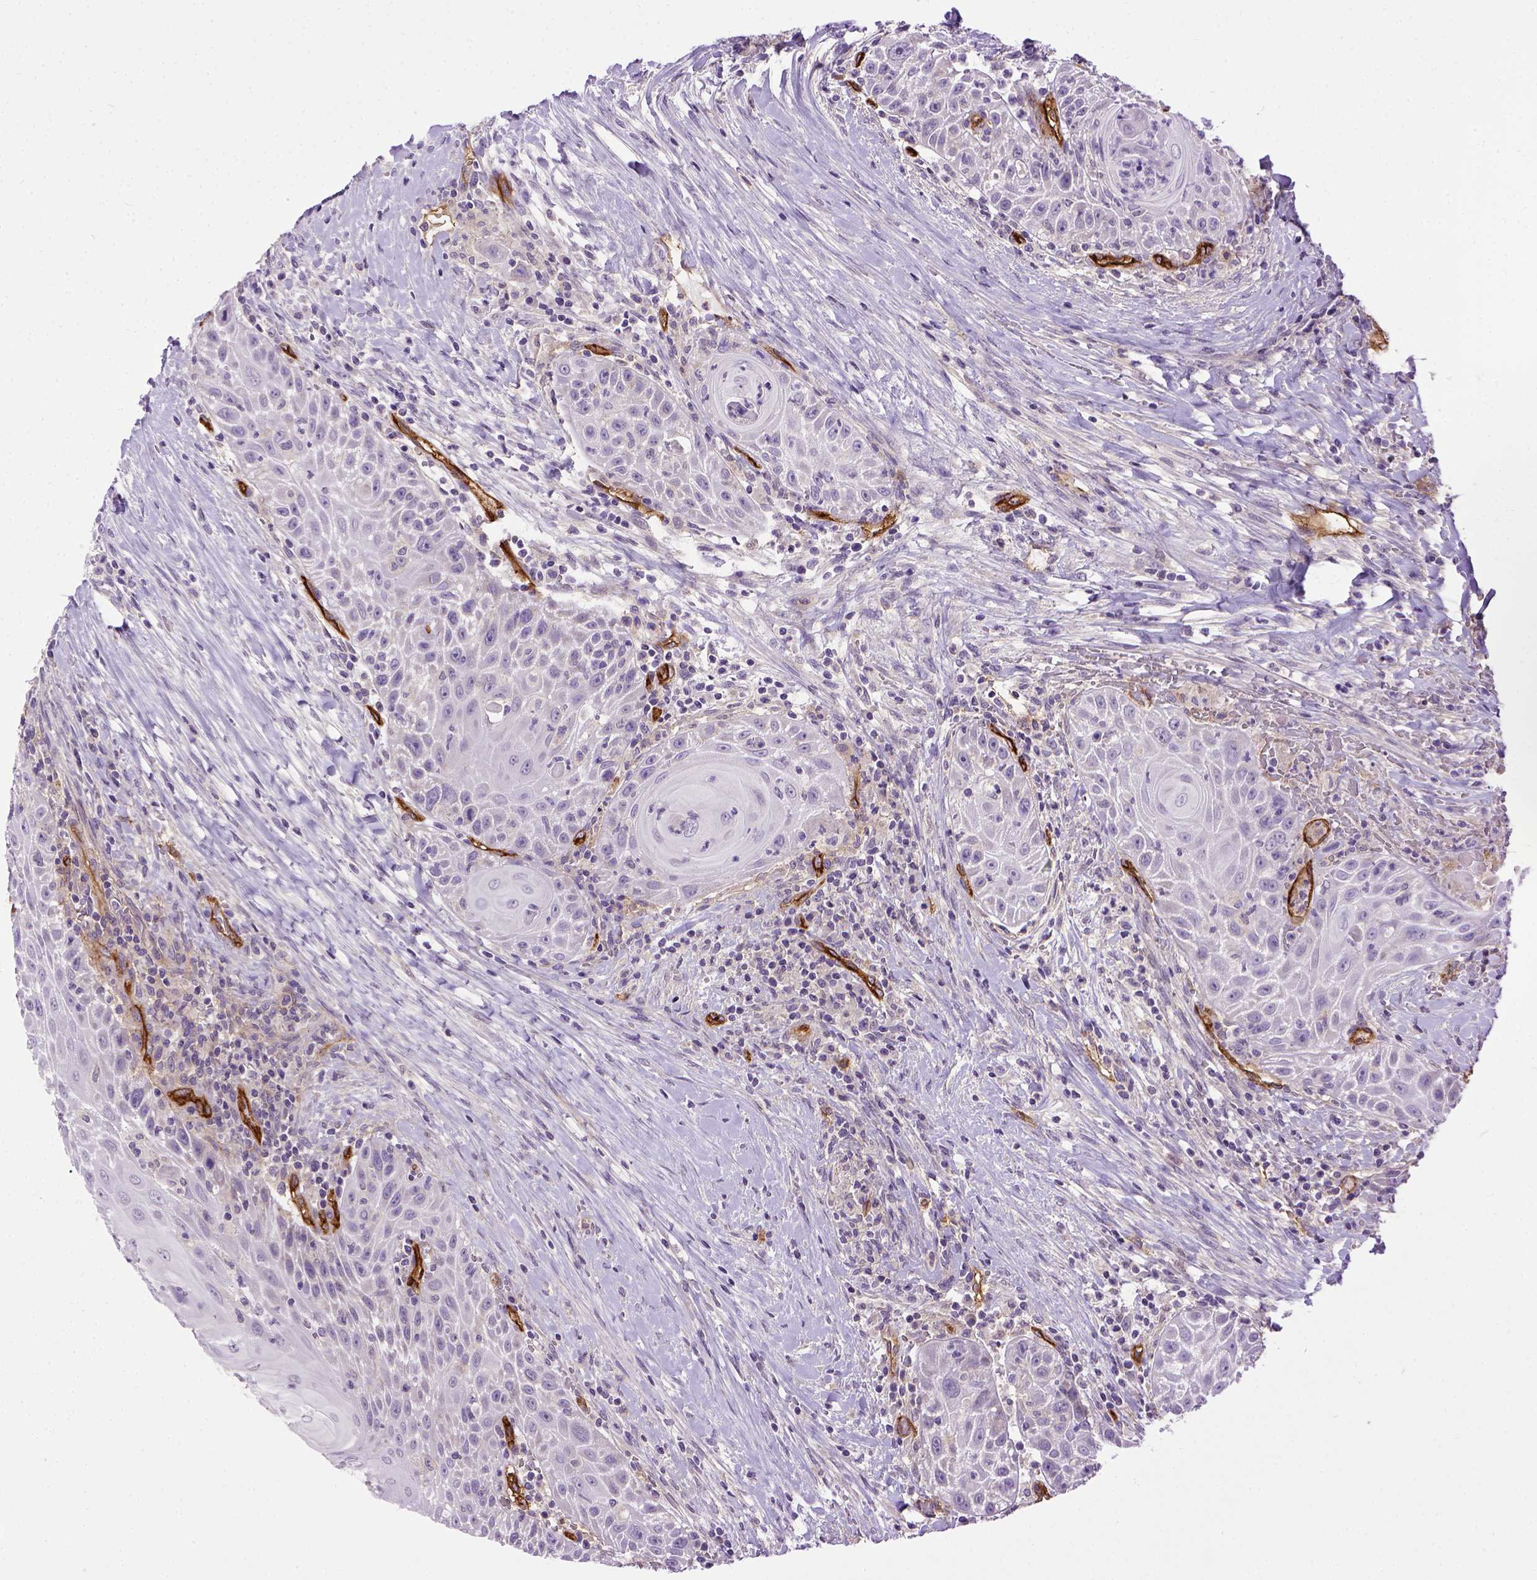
{"staining": {"intensity": "negative", "quantity": "none", "location": "none"}, "tissue": "head and neck cancer", "cell_type": "Tumor cells", "image_type": "cancer", "snomed": [{"axis": "morphology", "description": "Squamous cell carcinoma, NOS"}, {"axis": "topography", "description": "Head-Neck"}], "caption": "An immunohistochemistry (IHC) image of head and neck cancer is shown. There is no staining in tumor cells of head and neck cancer.", "gene": "ENG", "patient": {"sex": "male", "age": 69}}